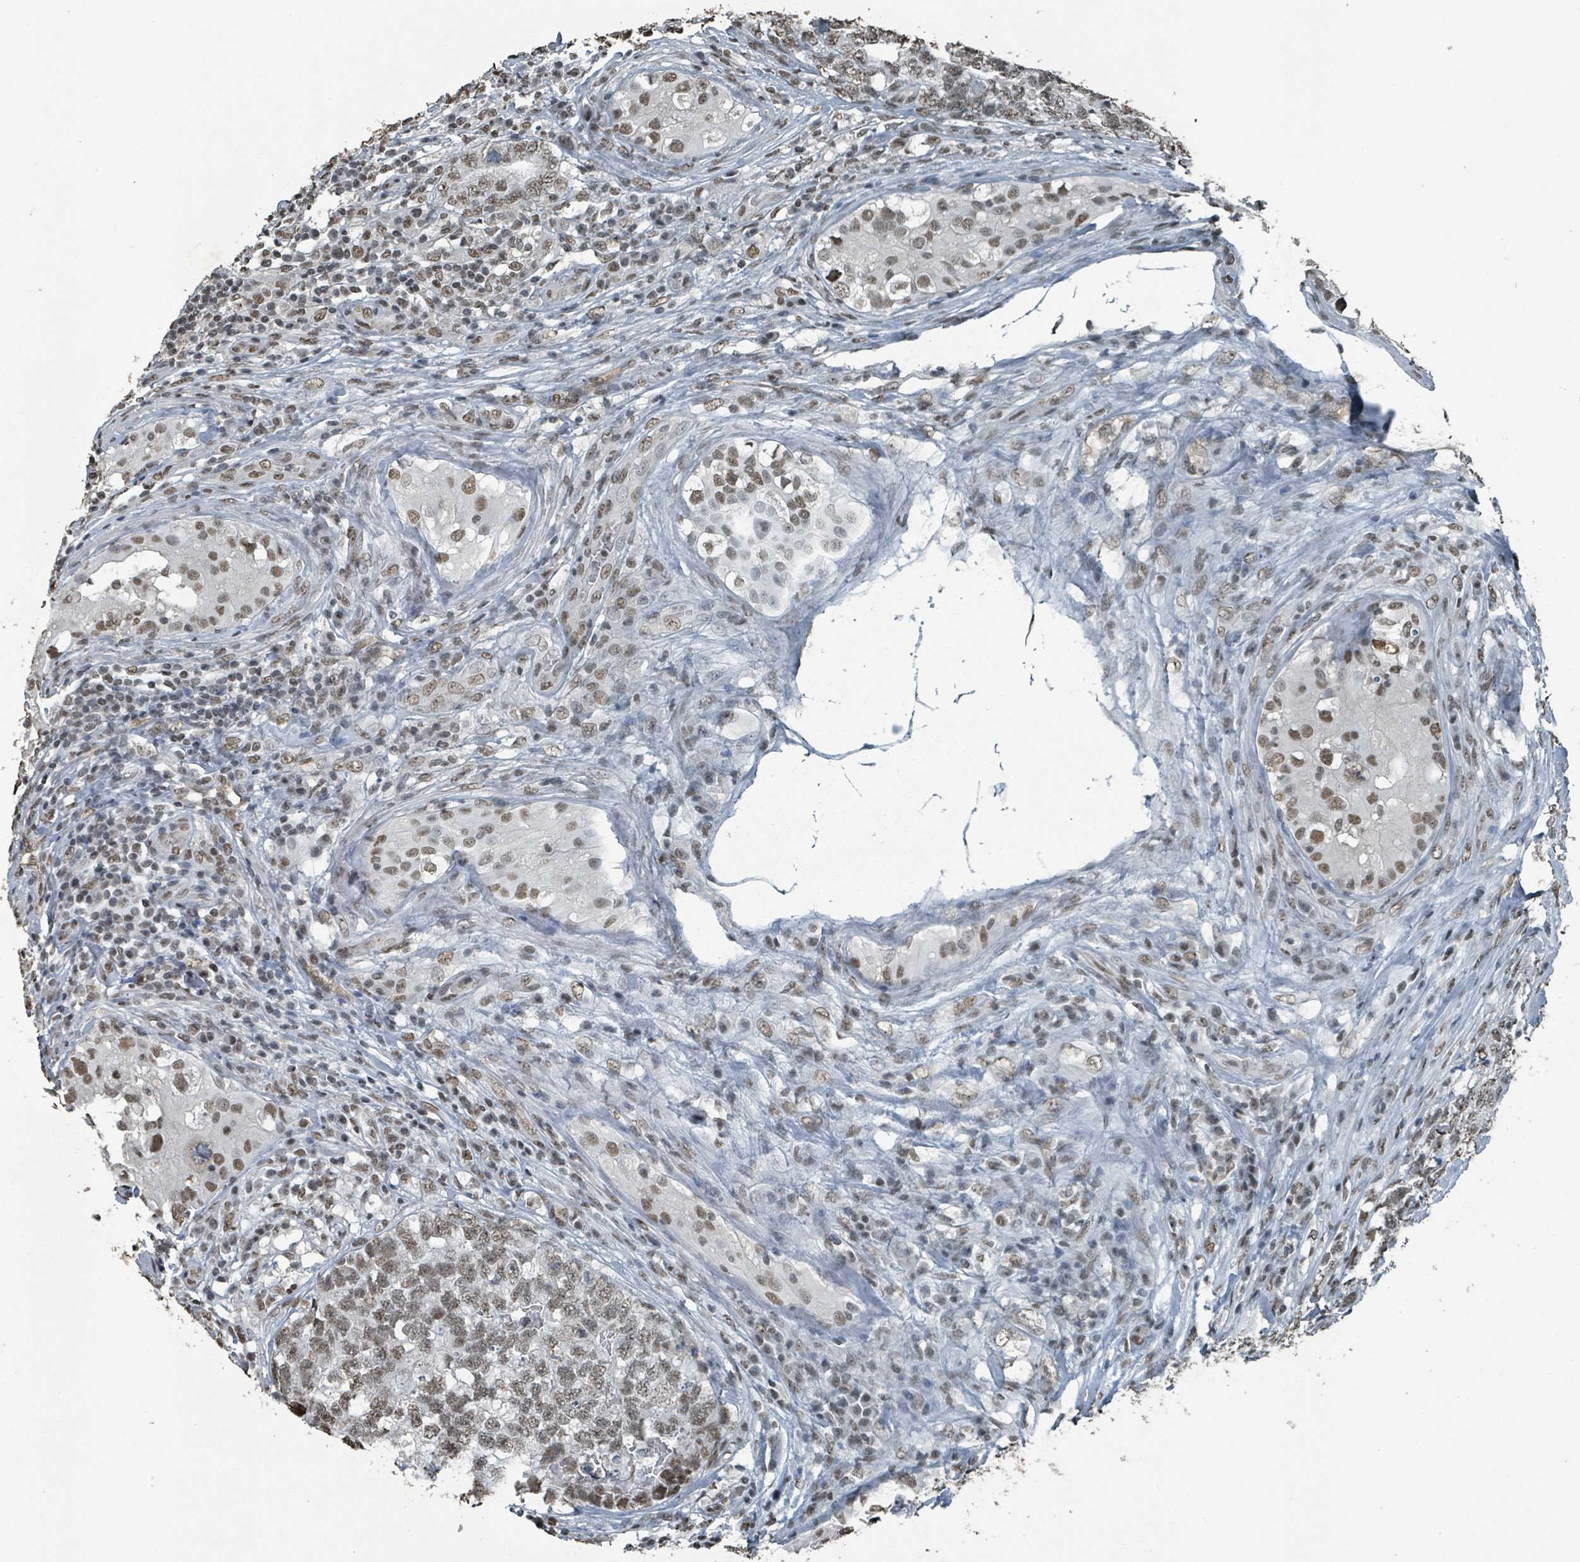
{"staining": {"intensity": "moderate", "quantity": ">75%", "location": "nuclear"}, "tissue": "testis cancer", "cell_type": "Tumor cells", "image_type": "cancer", "snomed": [{"axis": "morphology", "description": "Carcinoma, Embryonal, NOS"}, {"axis": "topography", "description": "Testis"}], "caption": "Testis cancer stained for a protein (brown) displays moderate nuclear positive positivity in about >75% of tumor cells.", "gene": "PHIP", "patient": {"sex": "male", "age": 31}}